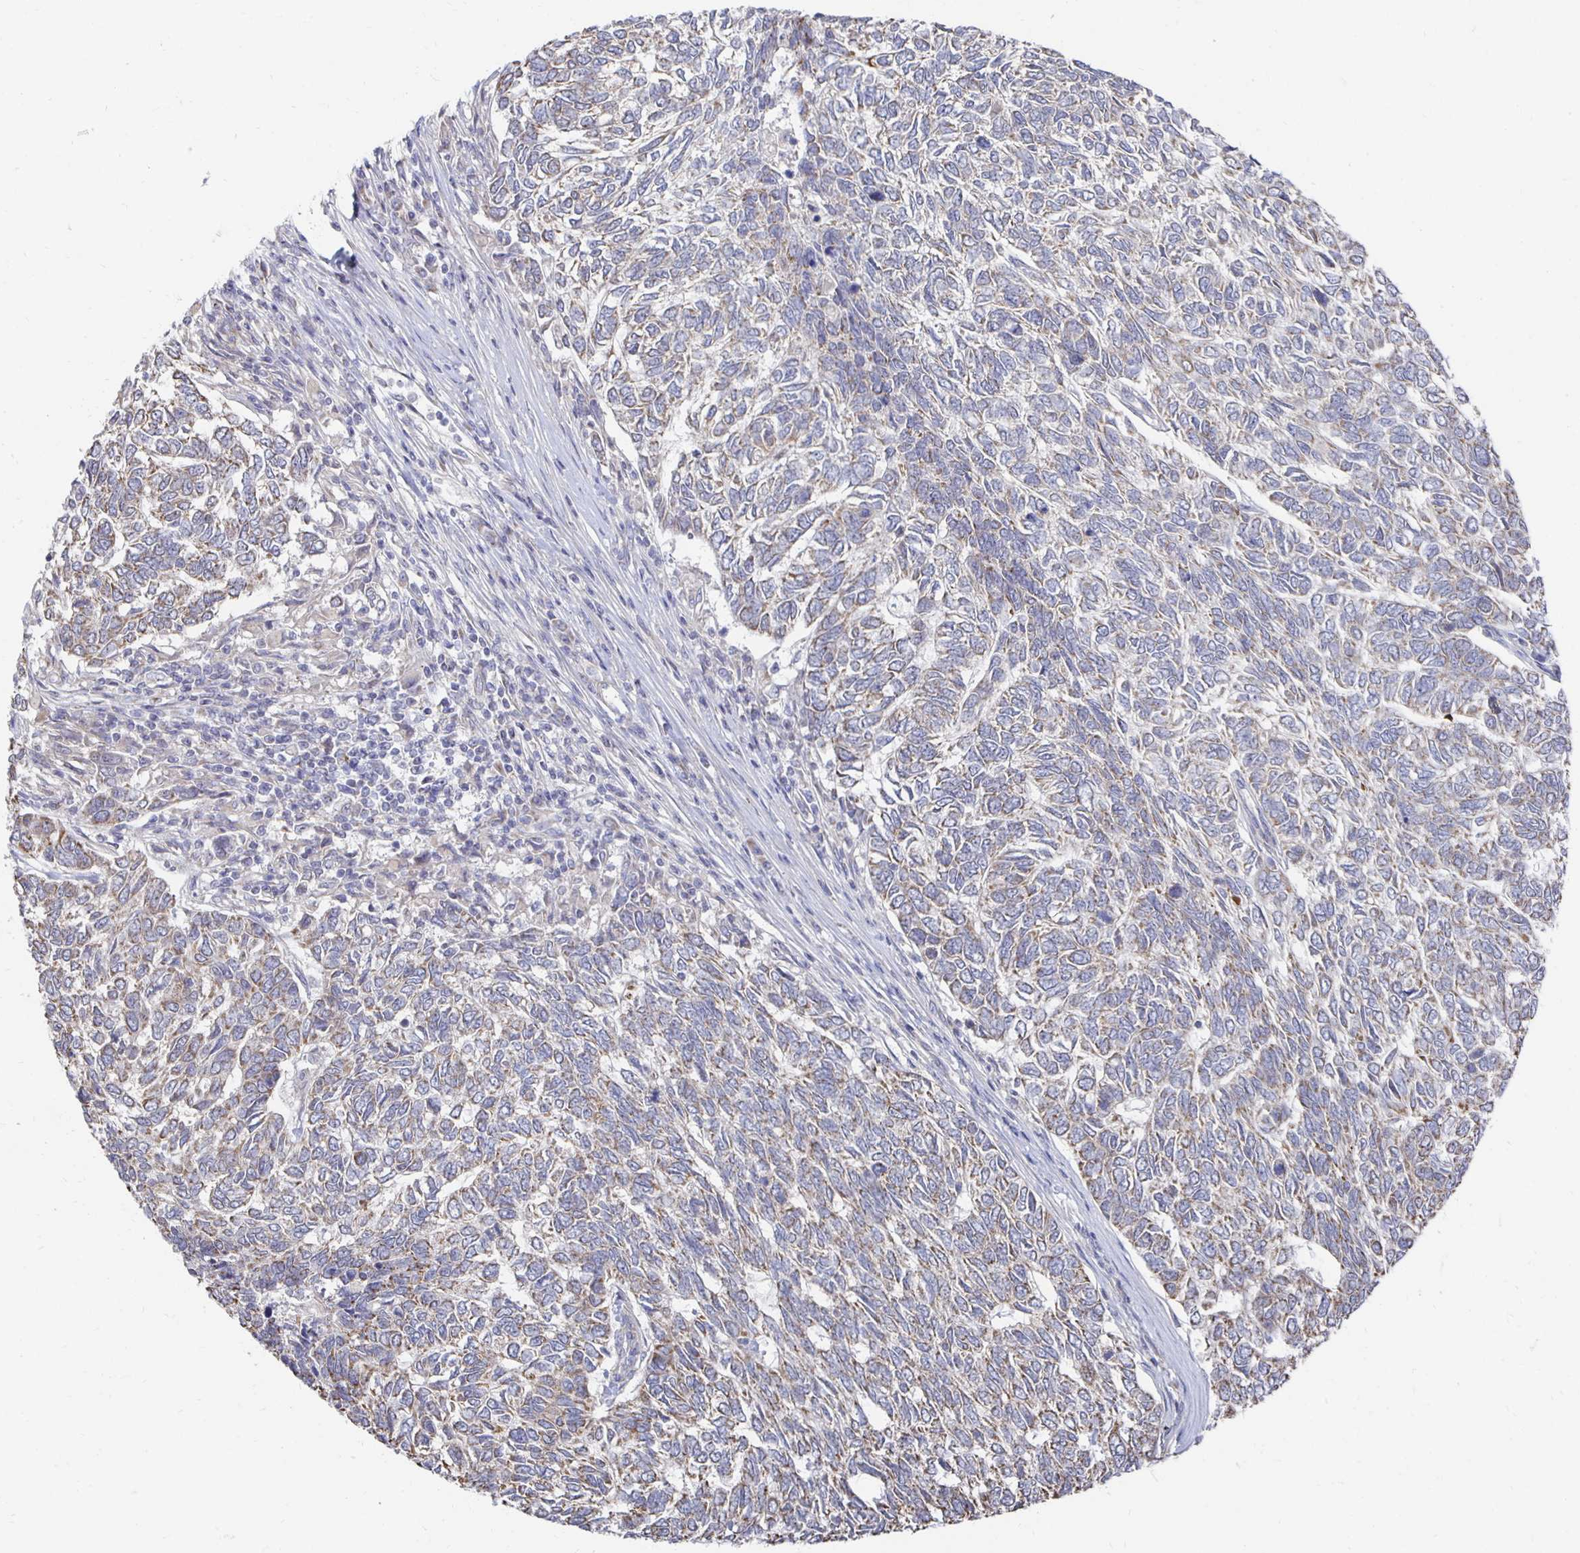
{"staining": {"intensity": "weak", "quantity": "<25%", "location": "cytoplasmic/membranous"}, "tissue": "skin cancer", "cell_type": "Tumor cells", "image_type": "cancer", "snomed": [{"axis": "morphology", "description": "Basal cell carcinoma"}, {"axis": "topography", "description": "Skin"}], "caption": "The immunohistochemistry (IHC) image has no significant expression in tumor cells of skin cancer (basal cell carcinoma) tissue.", "gene": "NKX2-8", "patient": {"sex": "female", "age": 65}}